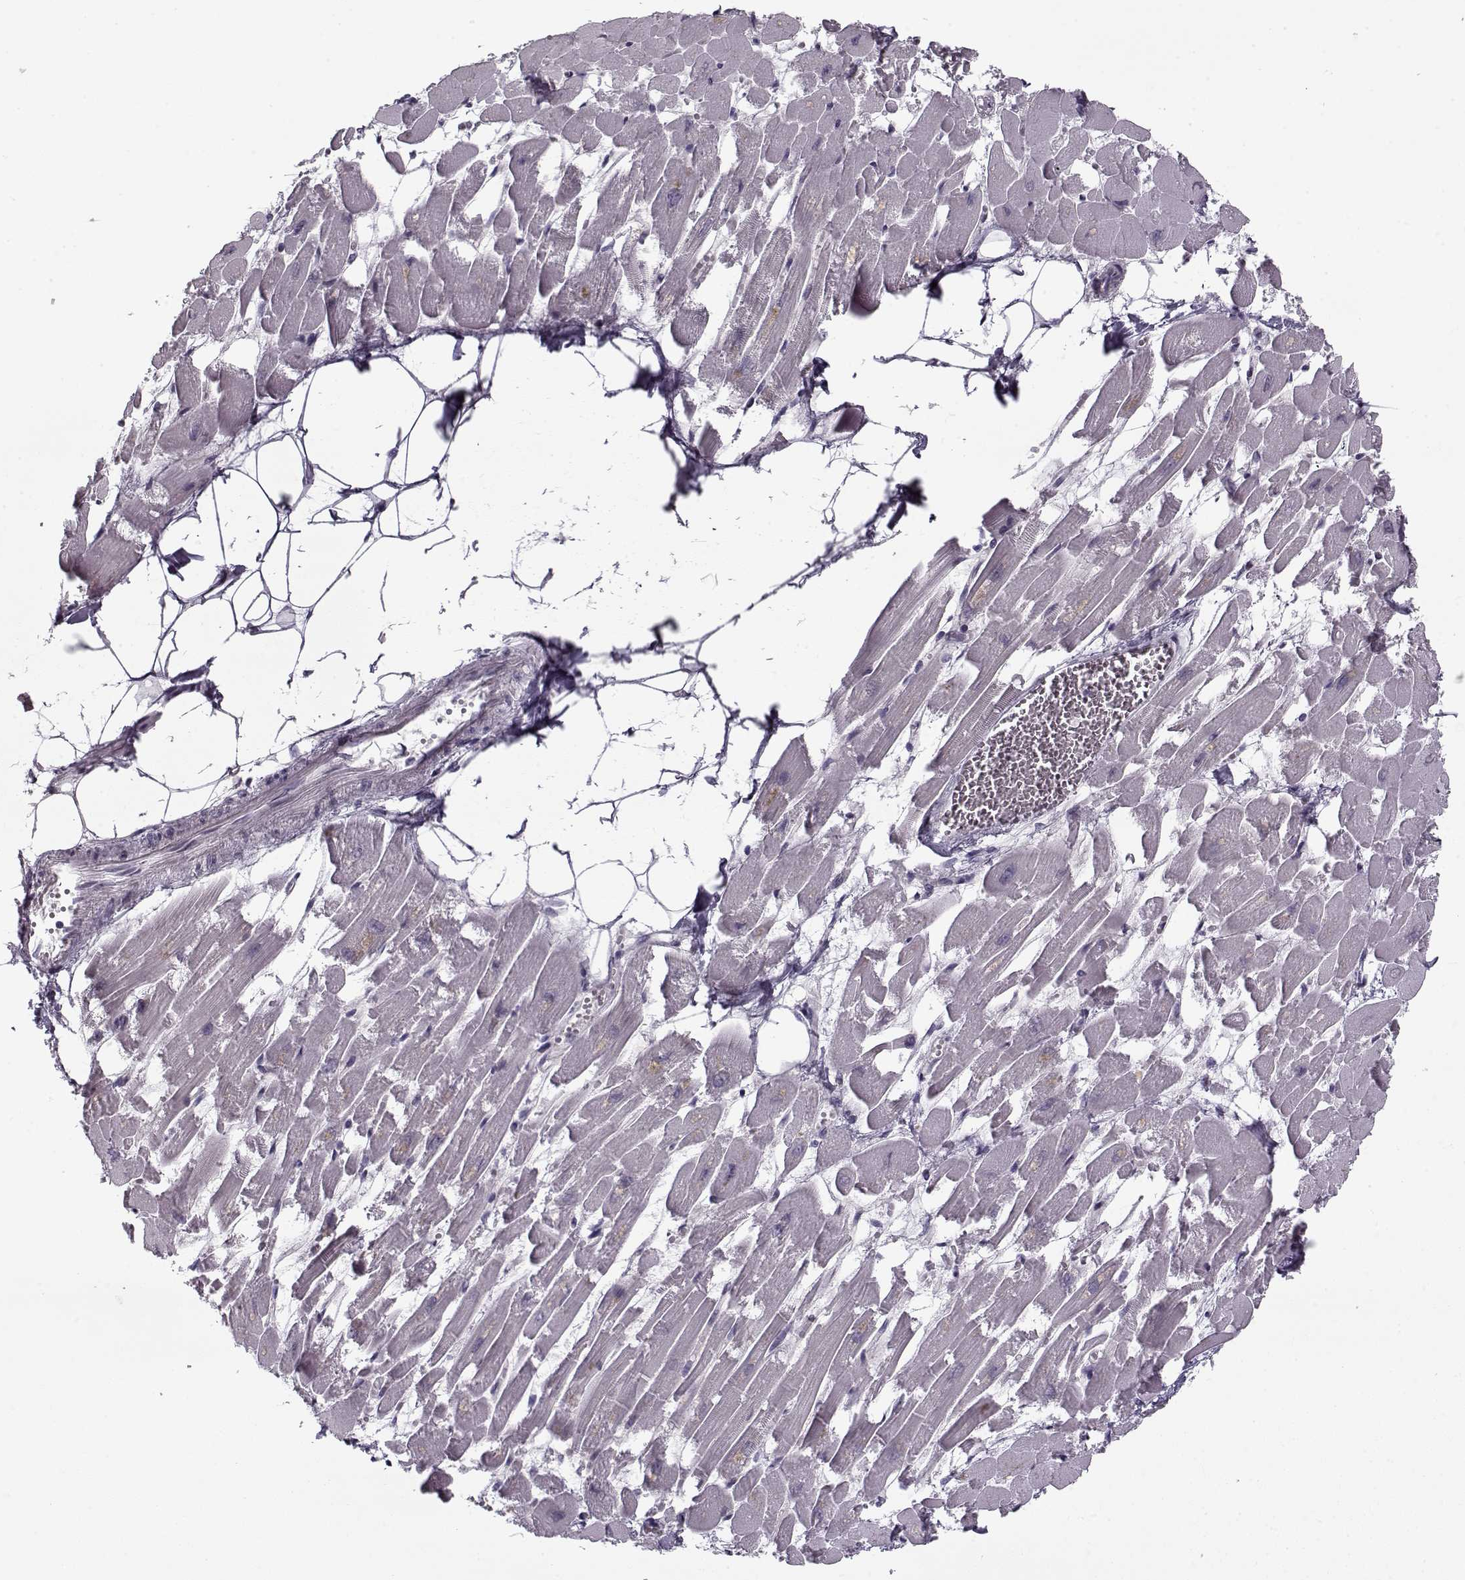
{"staining": {"intensity": "negative", "quantity": "none", "location": "none"}, "tissue": "heart muscle", "cell_type": "Cardiomyocytes", "image_type": "normal", "snomed": [{"axis": "morphology", "description": "Normal tissue, NOS"}, {"axis": "topography", "description": "Heart"}], "caption": "A histopathology image of heart muscle stained for a protein displays no brown staining in cardiomyocytes. (DAB IHC visualized using brightfield microscopy, high magnification).", "gene": "PNMT", "patient": {"sex": "female", "age": 52}}